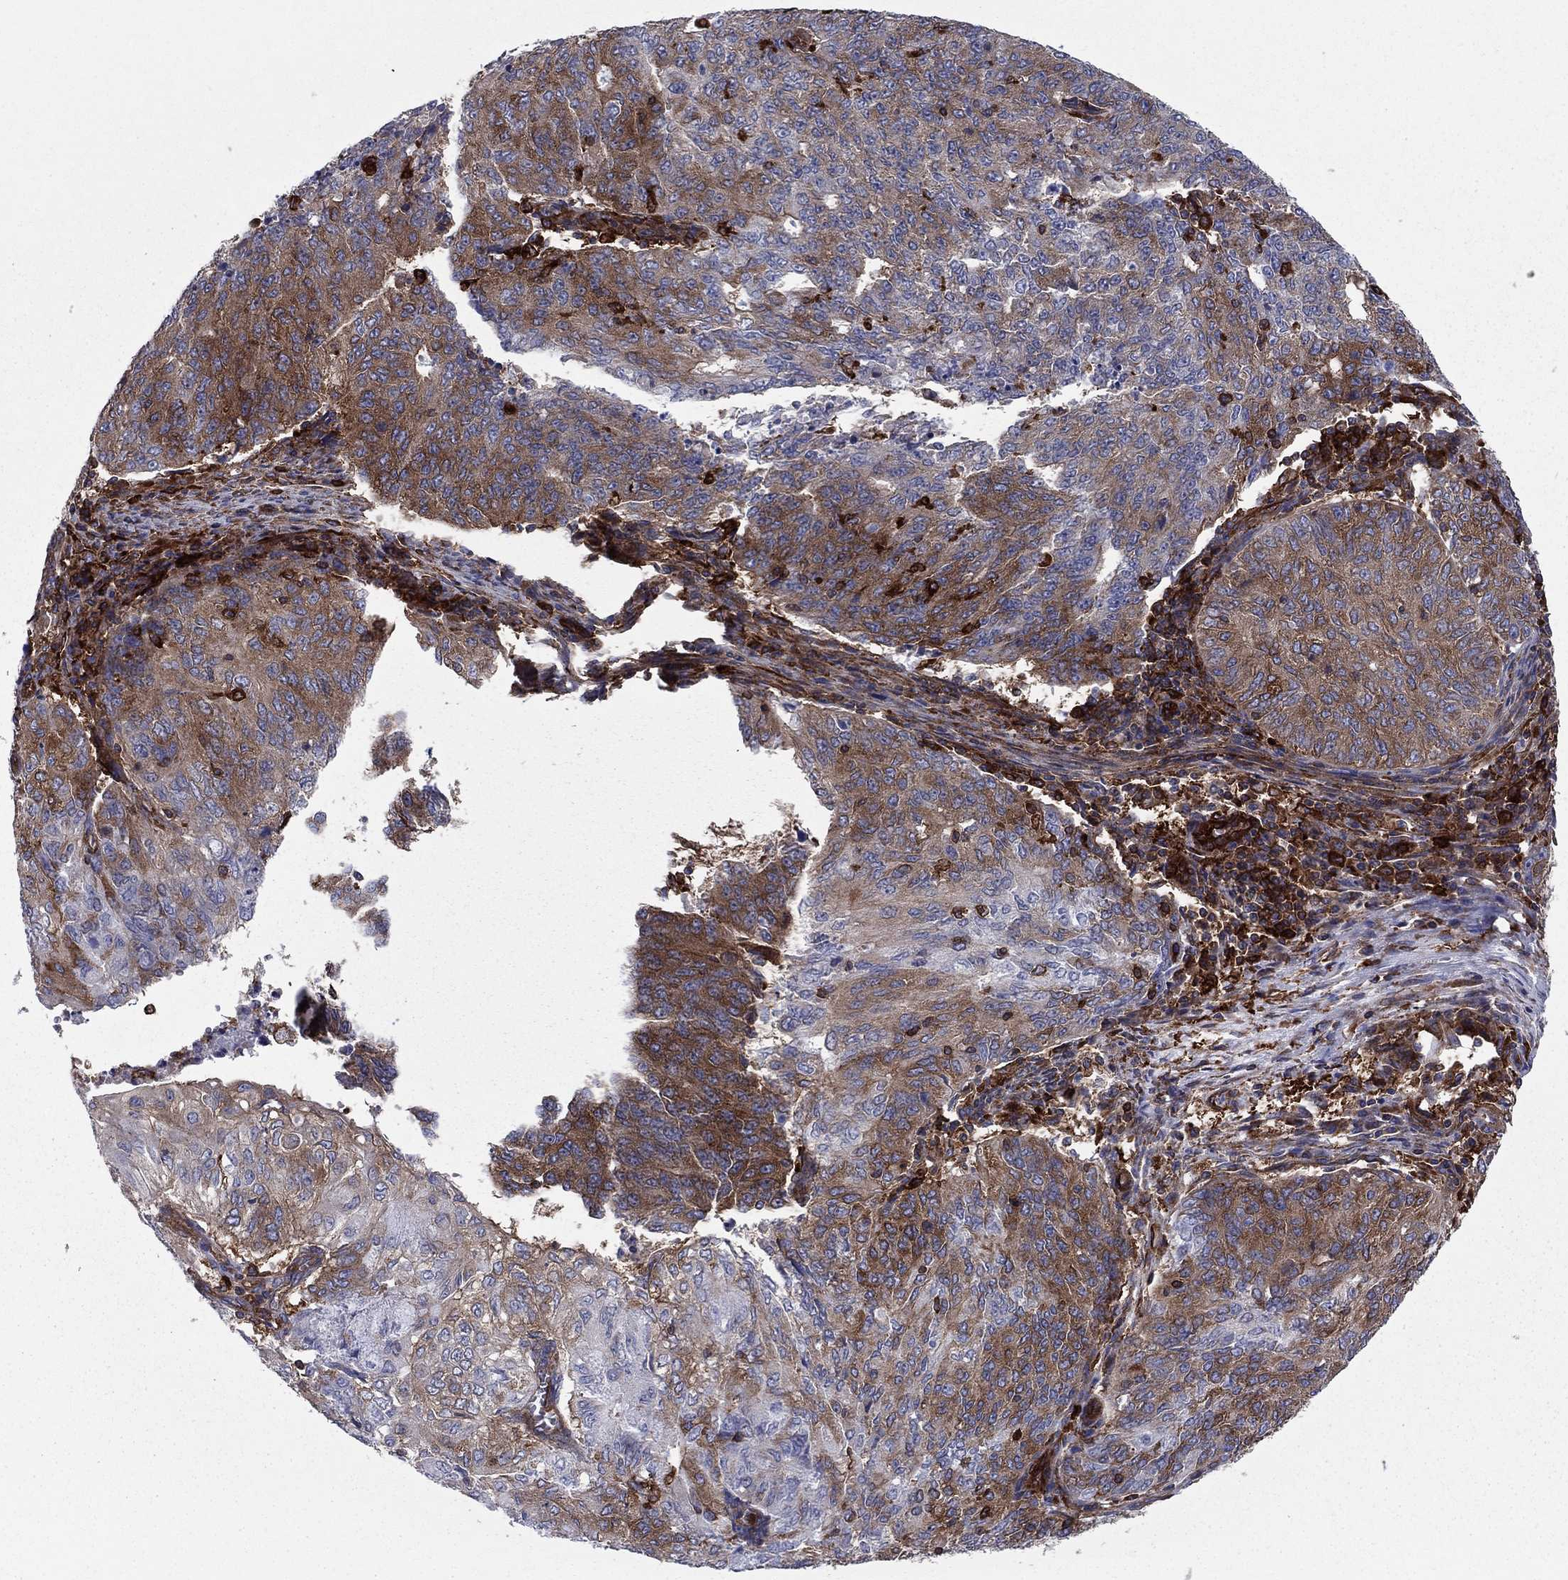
{"staining": {"intensity": "strong", "quantity": "25%-75%", "location": "cytoplasmic/membranous"}, "tissue": "endometrial cancer", "cell_type": "Tumor cells", "image_type": "cancer", "snomed": [{"axis": "morphology", "description": "Adenocarcinoma, NOS"}, {"axis": "topography", "description": "Endometrium"}], "caption": "Brown immunohistochemical staining in human endometrial cancer exhibits strong cytoplasmic/membranous expression in about 25%-75% of tumor cells.", "gene": "EHBP1L1", "patient": {"sex": "female", "age": 82}}